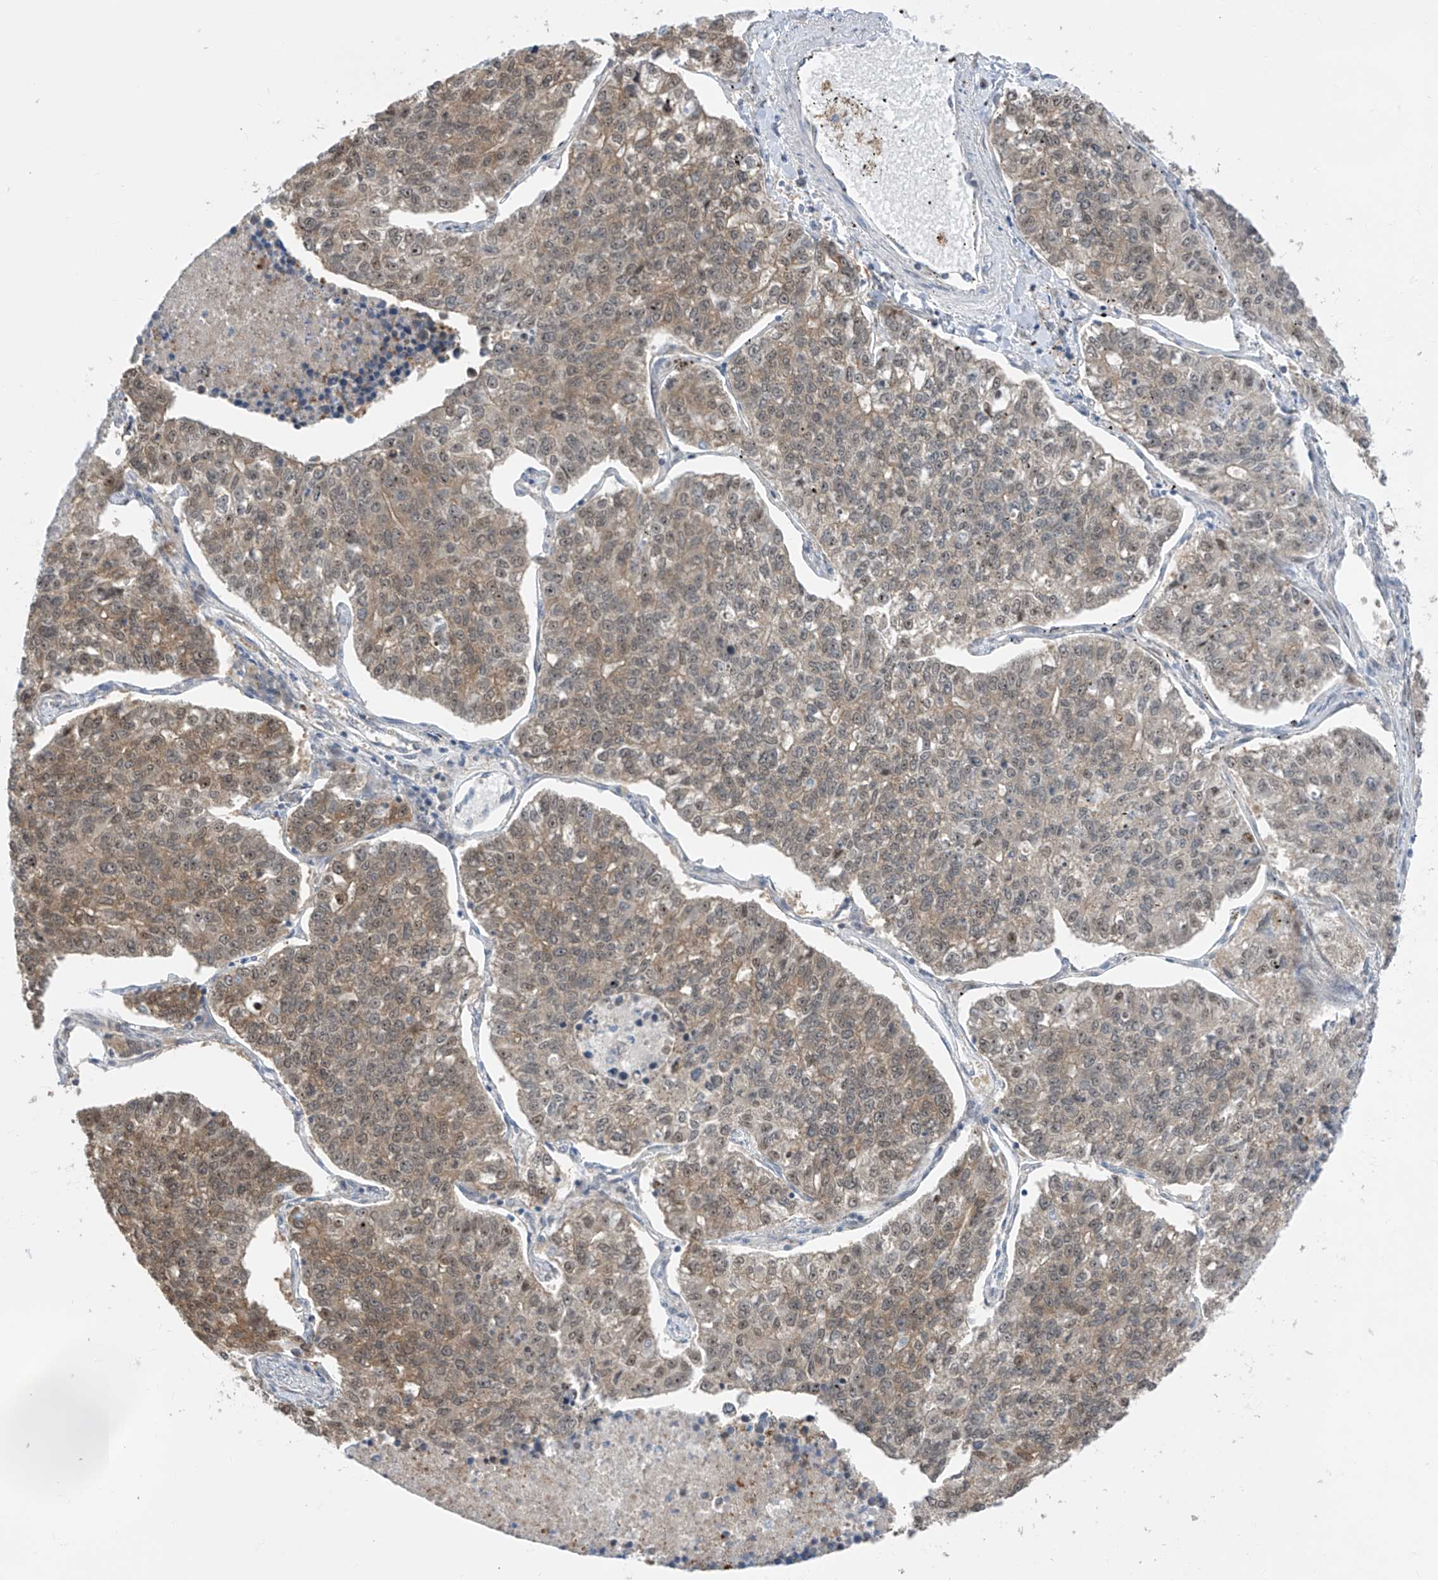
{"staining": {"intensity": "moderate", "quantity": ">75%", "location": "cytoplasmic/membranous"}, "tissue": "lung cancer", "cell_type": "Tumor cells", "image_type": "cancer", "snomed": [{"axis": "morphology", "description": "Adenocarcinoma, NOS"}, {"axis": "topography", "description": "Lung"}], "caption": "Immunohistochemical staining of lung adenocarcinoma shows medium levels of moderate cytoplasmic/membranous protein positivity in about >75% of tumor cells.", "gene": "TTC38", "patient": {"sex": "male", "age": 49}}